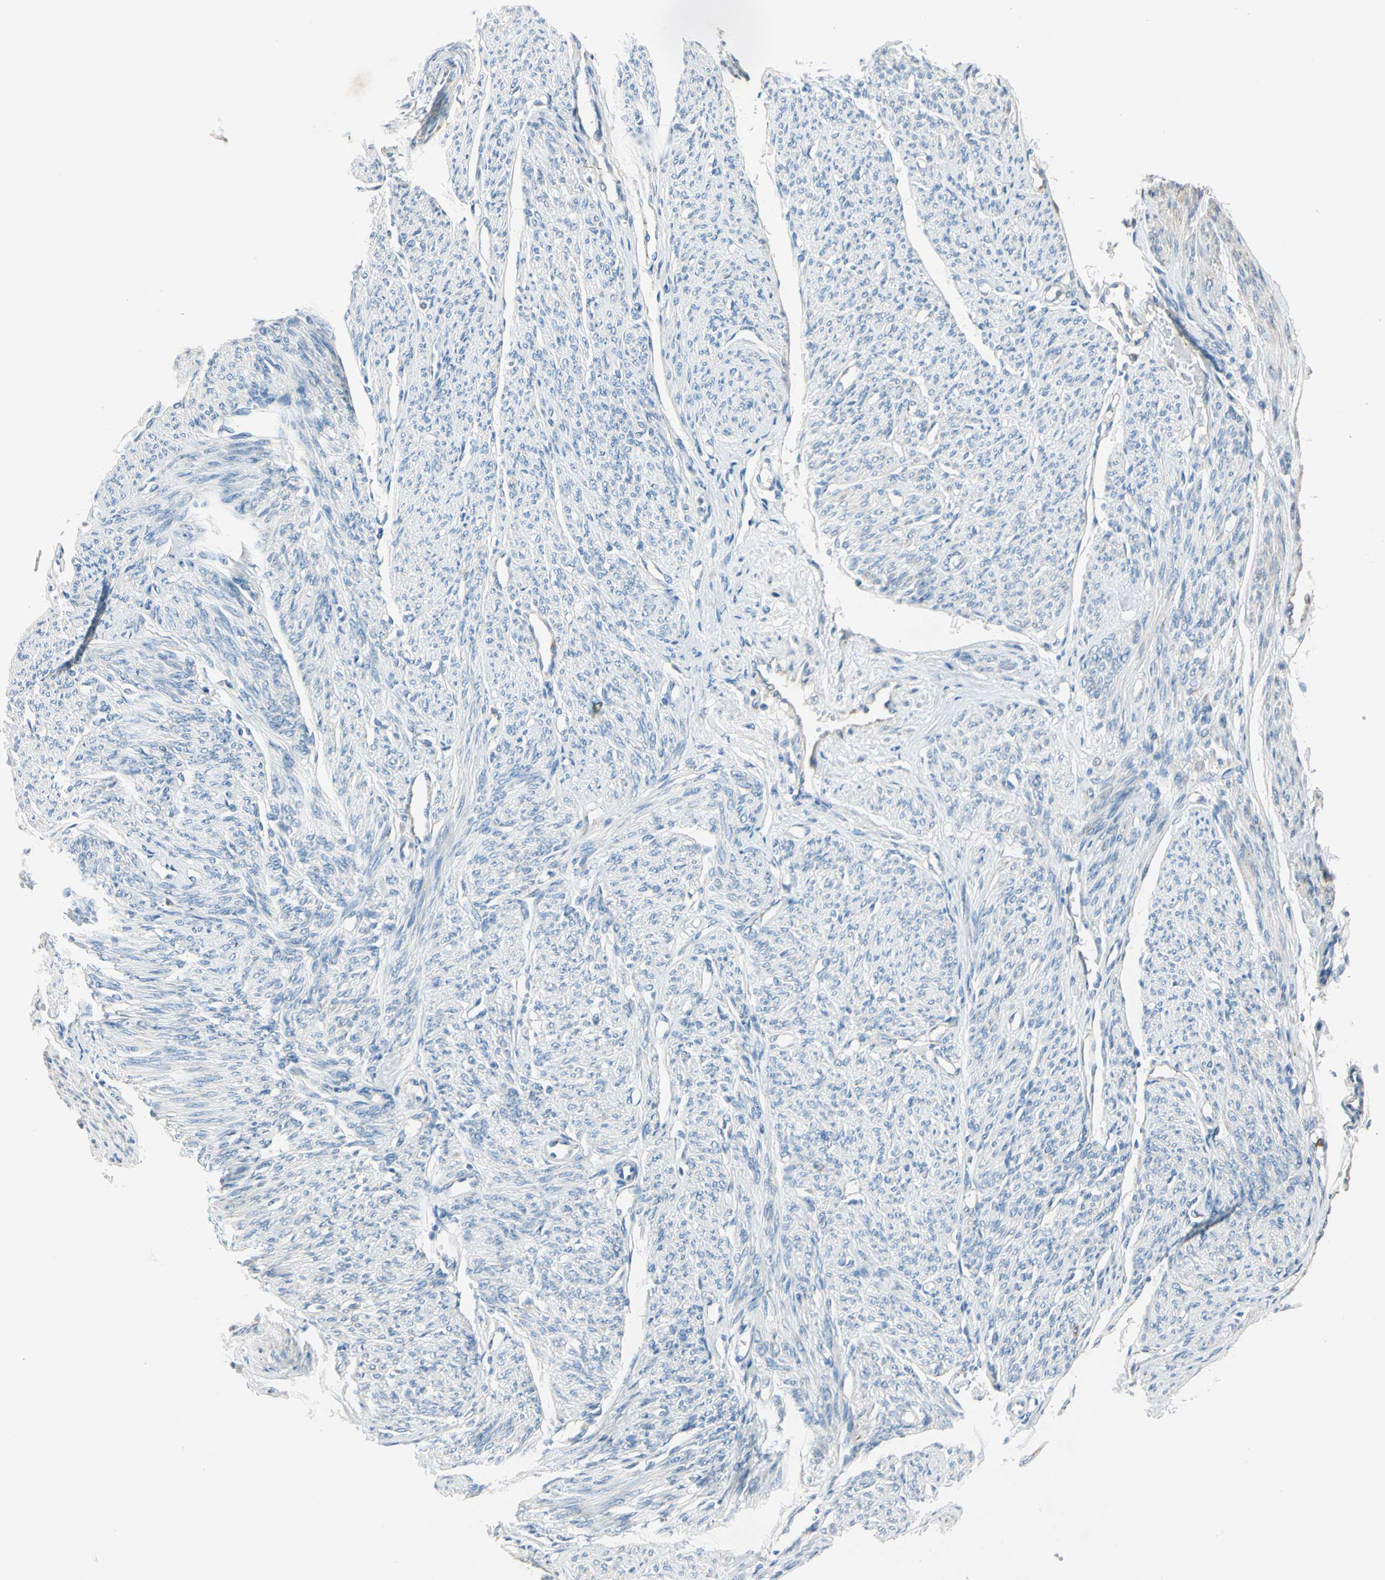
{"staining": {"intensity": "negative", "quantity": "none", "location": "none"}, "tissue": "smooth muscle", "cell_type": "Smooth muscle cells", "image_type": "normal", "snomed": [{"axis": "morphology", "description": "Normal tissue, NOS"}, {"axis": "topography", "description": "Smooth muscle"}], "caption": "Smooth muscle stained for a protein using immunohistochemistry exhibits no staining smooth muscle cells.", "gene": "LY6G6F", "patient": {"sex": "female", "age": 65}}